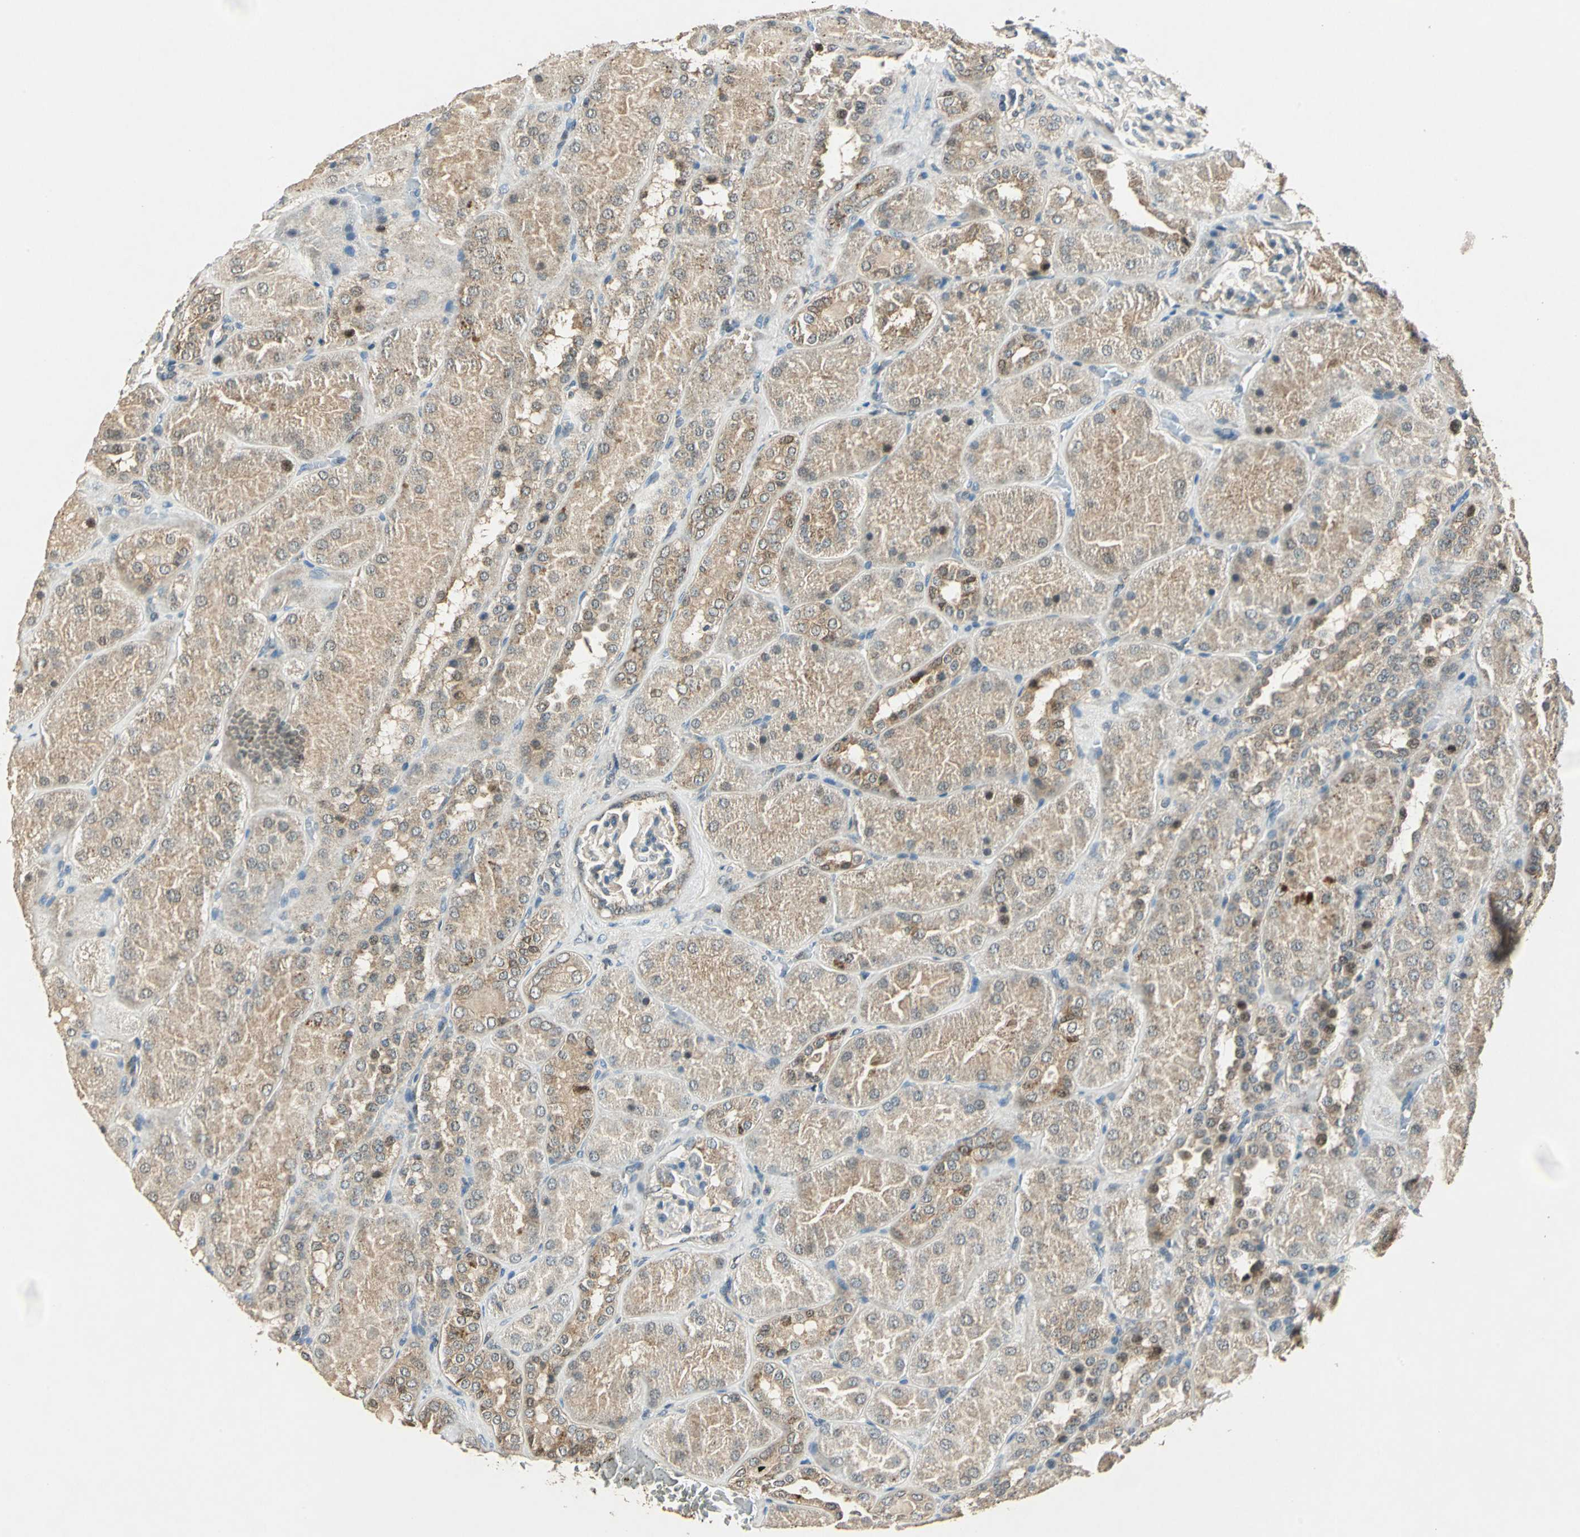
{"staining": {"intensity": "weak", "quantity": "<25%", "location": "cytoplasmic/membranous"}, "tissue": "kidney", "cell_type": "Cells in glomeruli", "image_type": "normal", "snomed": [{"axis": "morphology", "description": "Normal tissue, NOS"}, {"axis": "topography", "description": "Kidney"}], "caption": "Immunohistochemical staining of normal human kidney demonstrates no significant positivity in cells in glomeruli.", "gene": "AHSA1", "patient": {"sex": "male", "age": 28}}